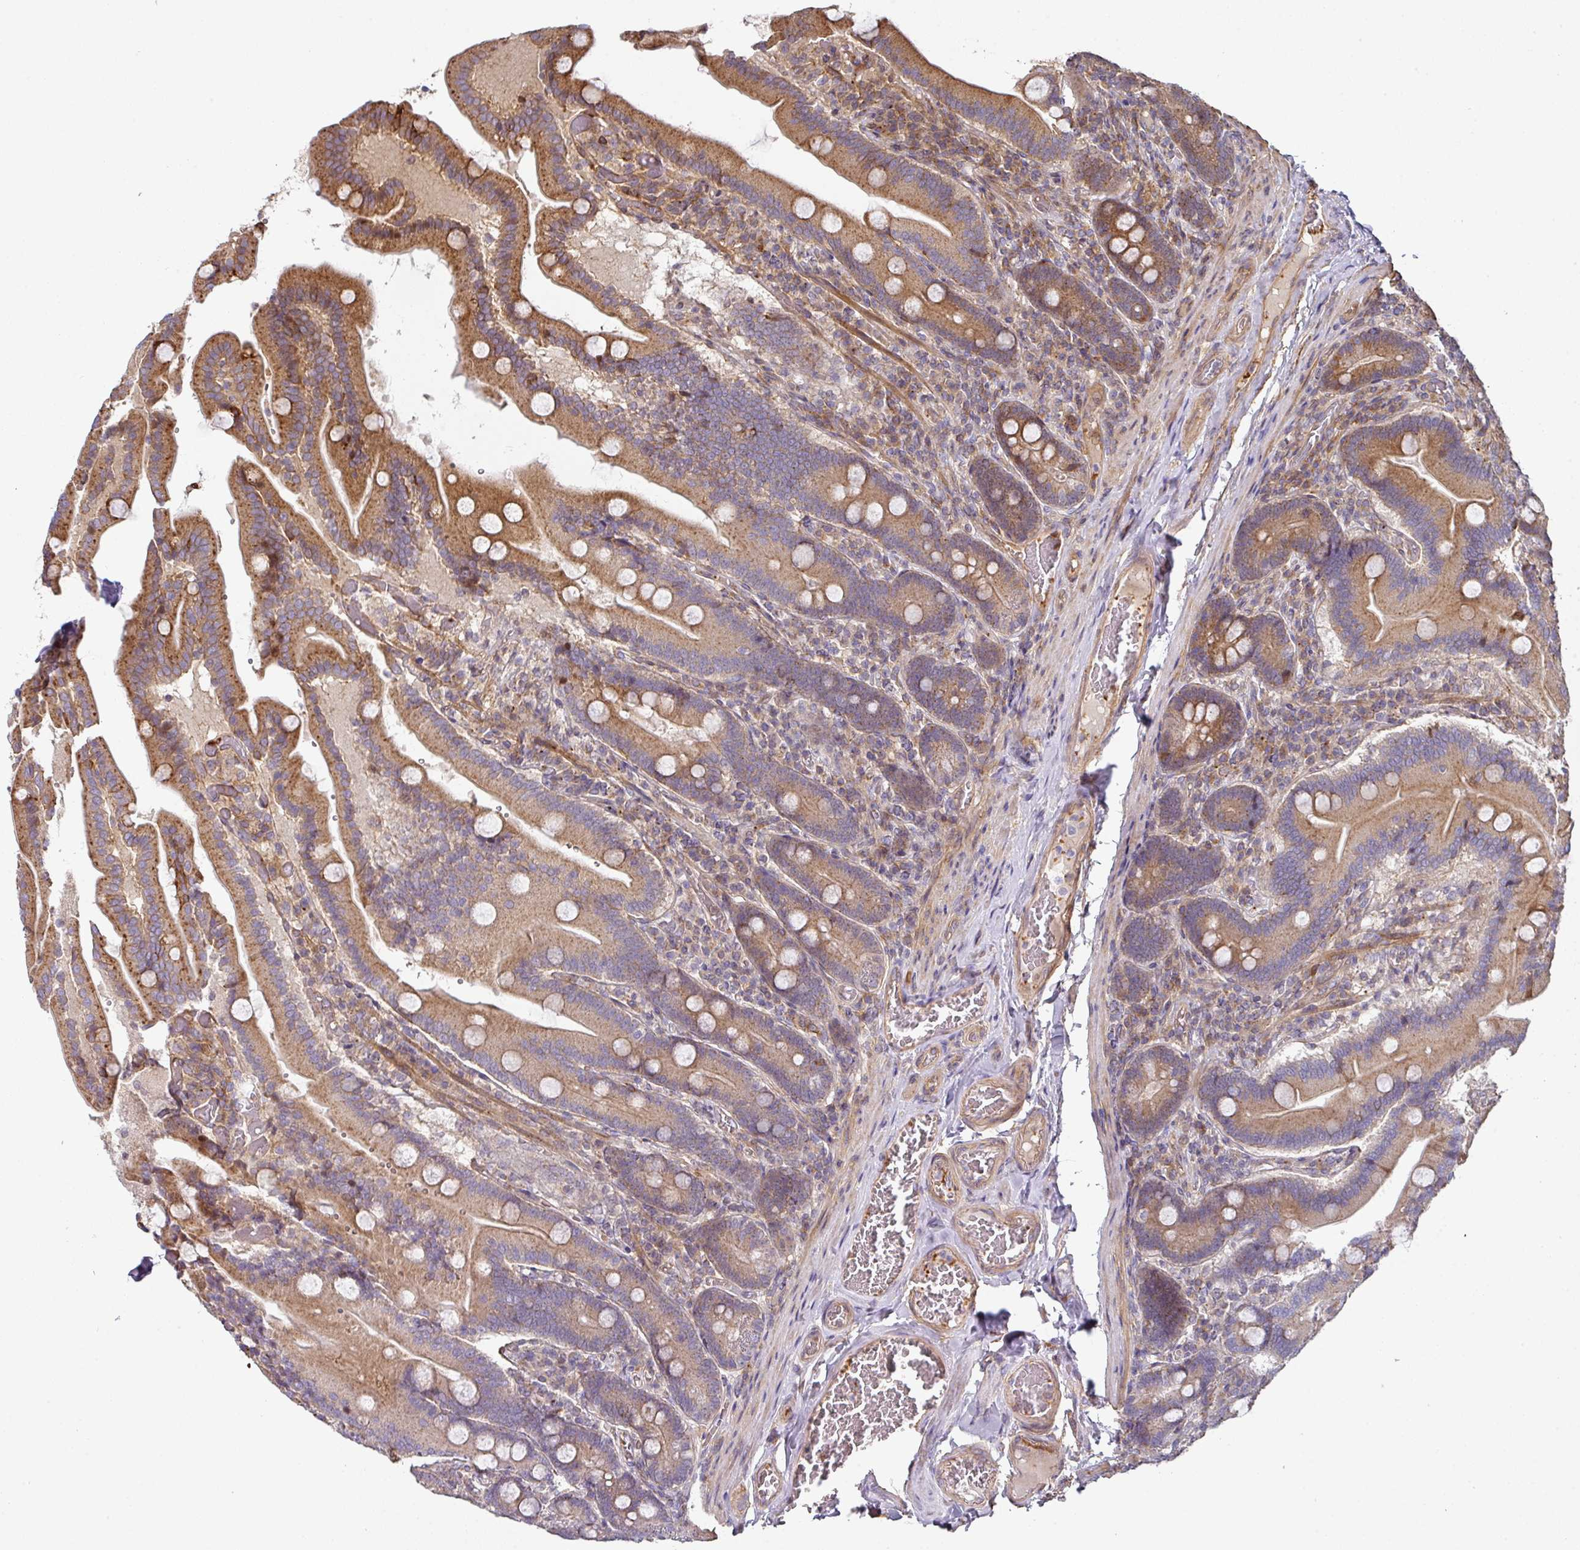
{"staining": {"intensity": "moderate", "quantity": ">75%", "location": "cytoplasmic/membranous"}, "tissue": "duodenum", "cell_type": "Glandular cells", "image_type": "normal", "snomed": [{"axis": "morphology", "description": "Normal tissue, NOS"}, {"axis": "topography", "description": "Duodenum"}], "caption": "Normal duodenum shows moderate cytoplasmic/membranous staining in about >75% of glandular cells.", "gene": "CASP2", "patient": {"sex": "female", "age": 62}}